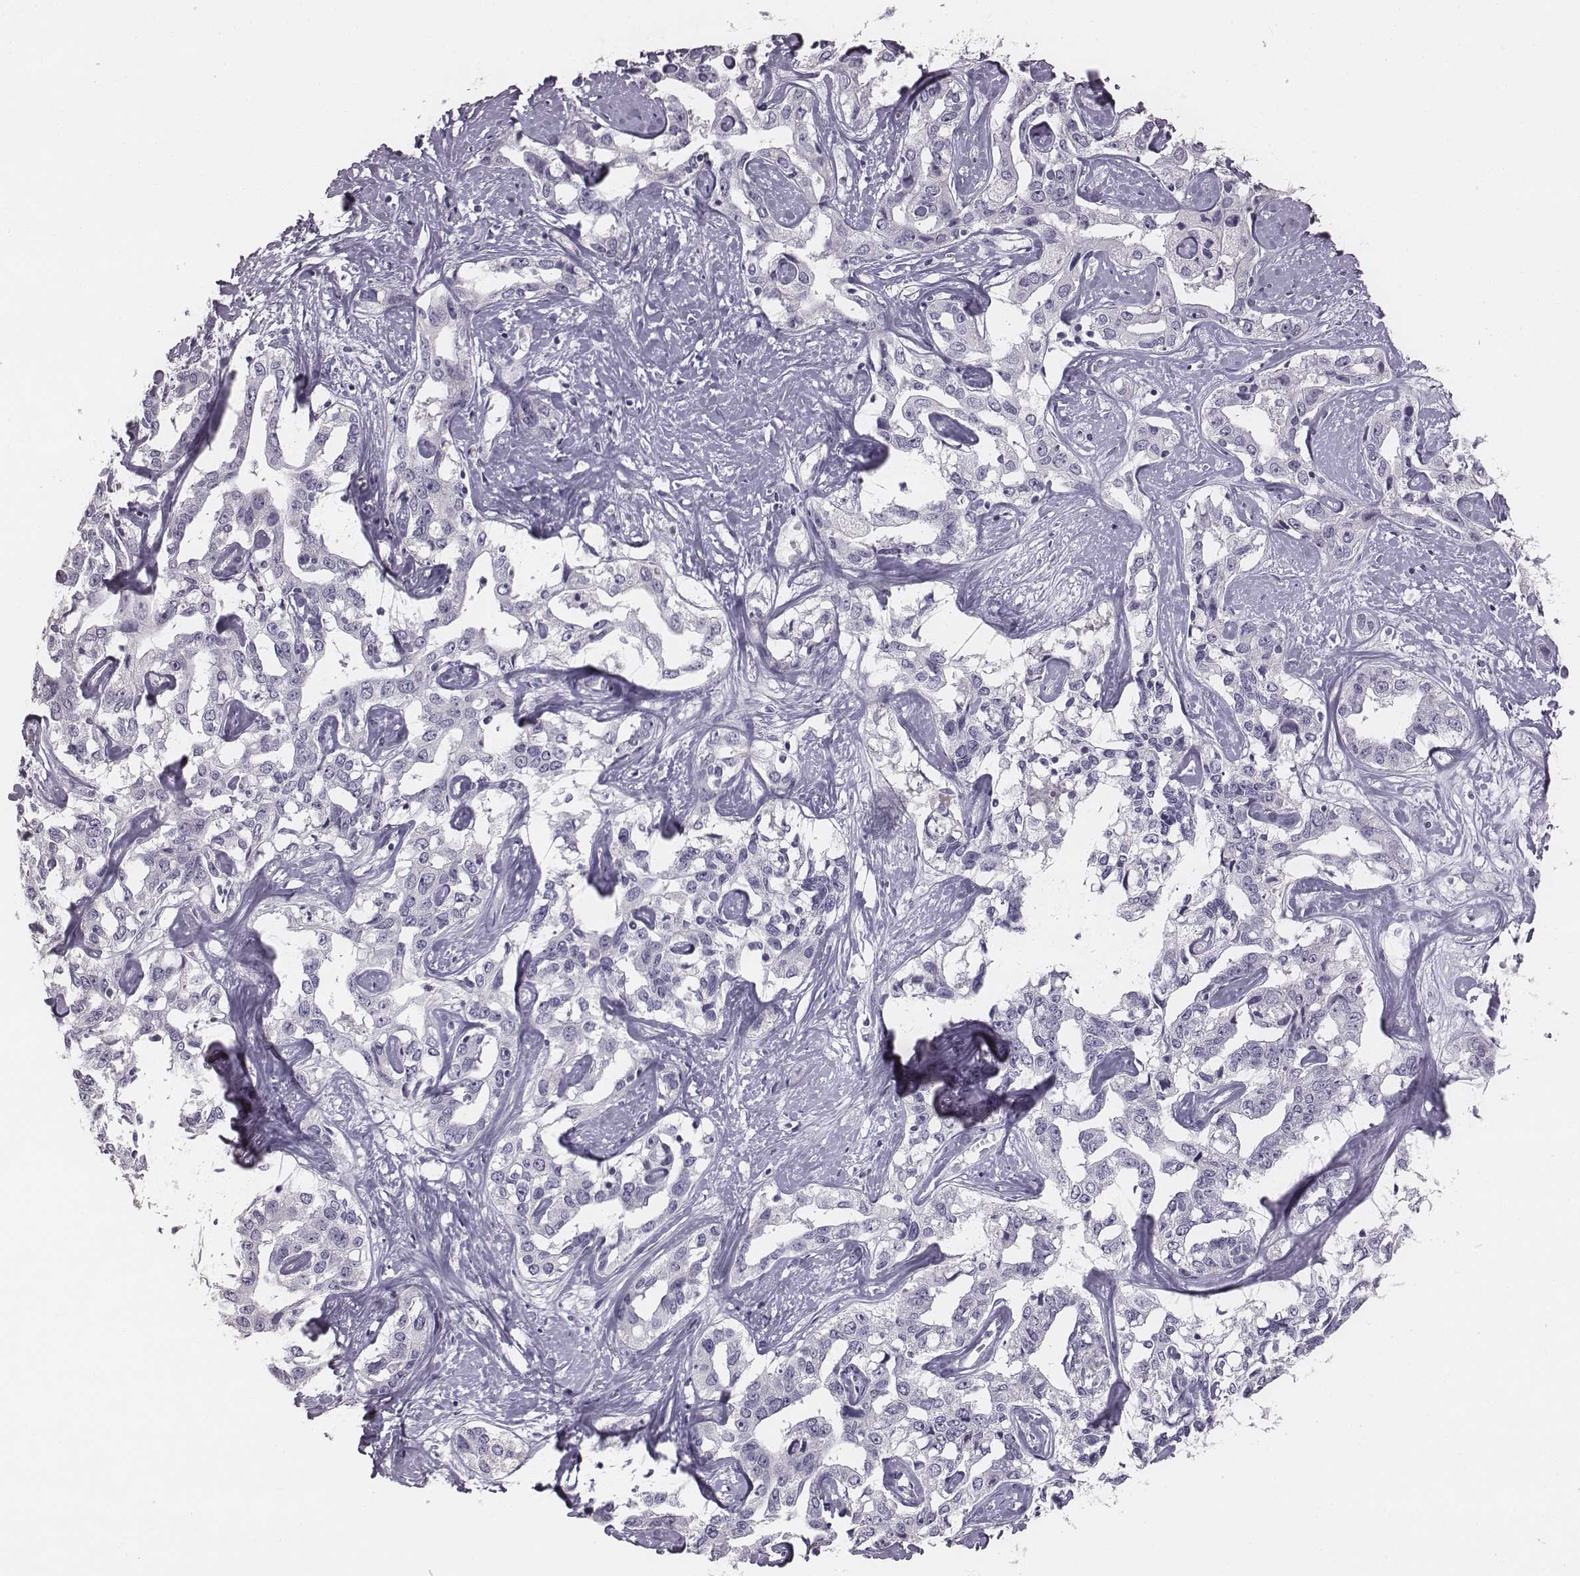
{"staining": {"intensity": "negative", "quantity": "none", "location": "none"}, "tissue": "liver cancer", "cell_type": "Tumor cells", "image_type": "cancer", "snomed": [{"axis": "morphology", "description": "Cholangiocarcinoma"}, {"axis": "topography", "description": "Liver"}], "caption": "An image of human liver cancer (cholangiocarcinoma) is negative for staining in tumor cells.", "gene": "PDE8B", "patient": {"sex": "male", "age": 59}}